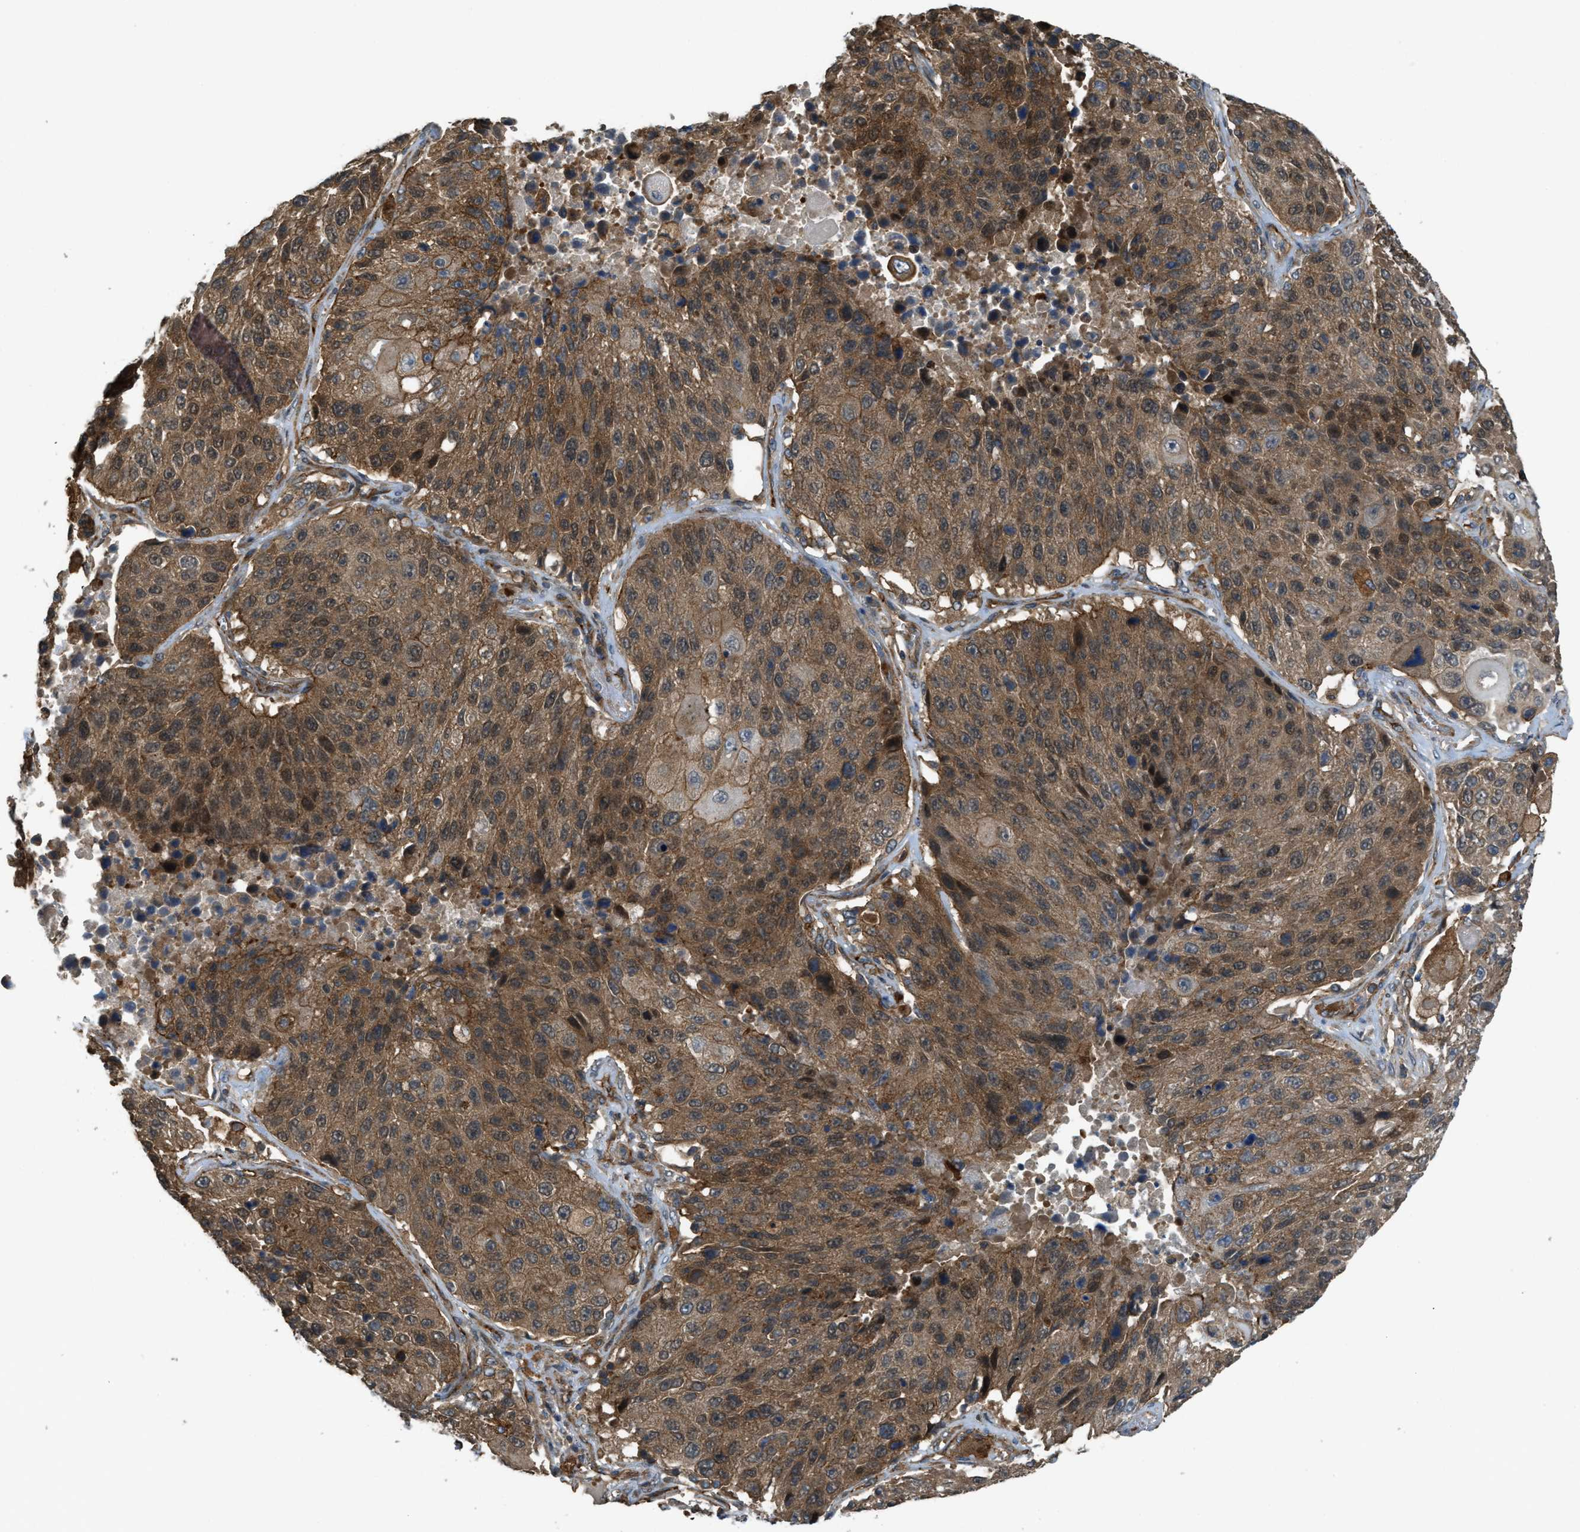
{"staining": {"intensity": "moderate", "quantity": ">75%", "location": "cytoplasmic/membranous,nuclear"}, "tissue": "lung cancer", "cell_type": "Tumor cells", "image_type": "cancer", "snomed": [{"axis": "morphology", "description": "Squamous cell carcinoma, NOS"}, {"axis": "topography", "description": "Lung"}], "caption": "Squamous cell carcinoma (lung) was stained to show a protein in brown. There is medium levels of moderate cytoplasmic/membranous and nuclear staining in approximately >75% of tumor cells.", "gene": "BAG4", "patient": {"sex": "male", "age": 61}}